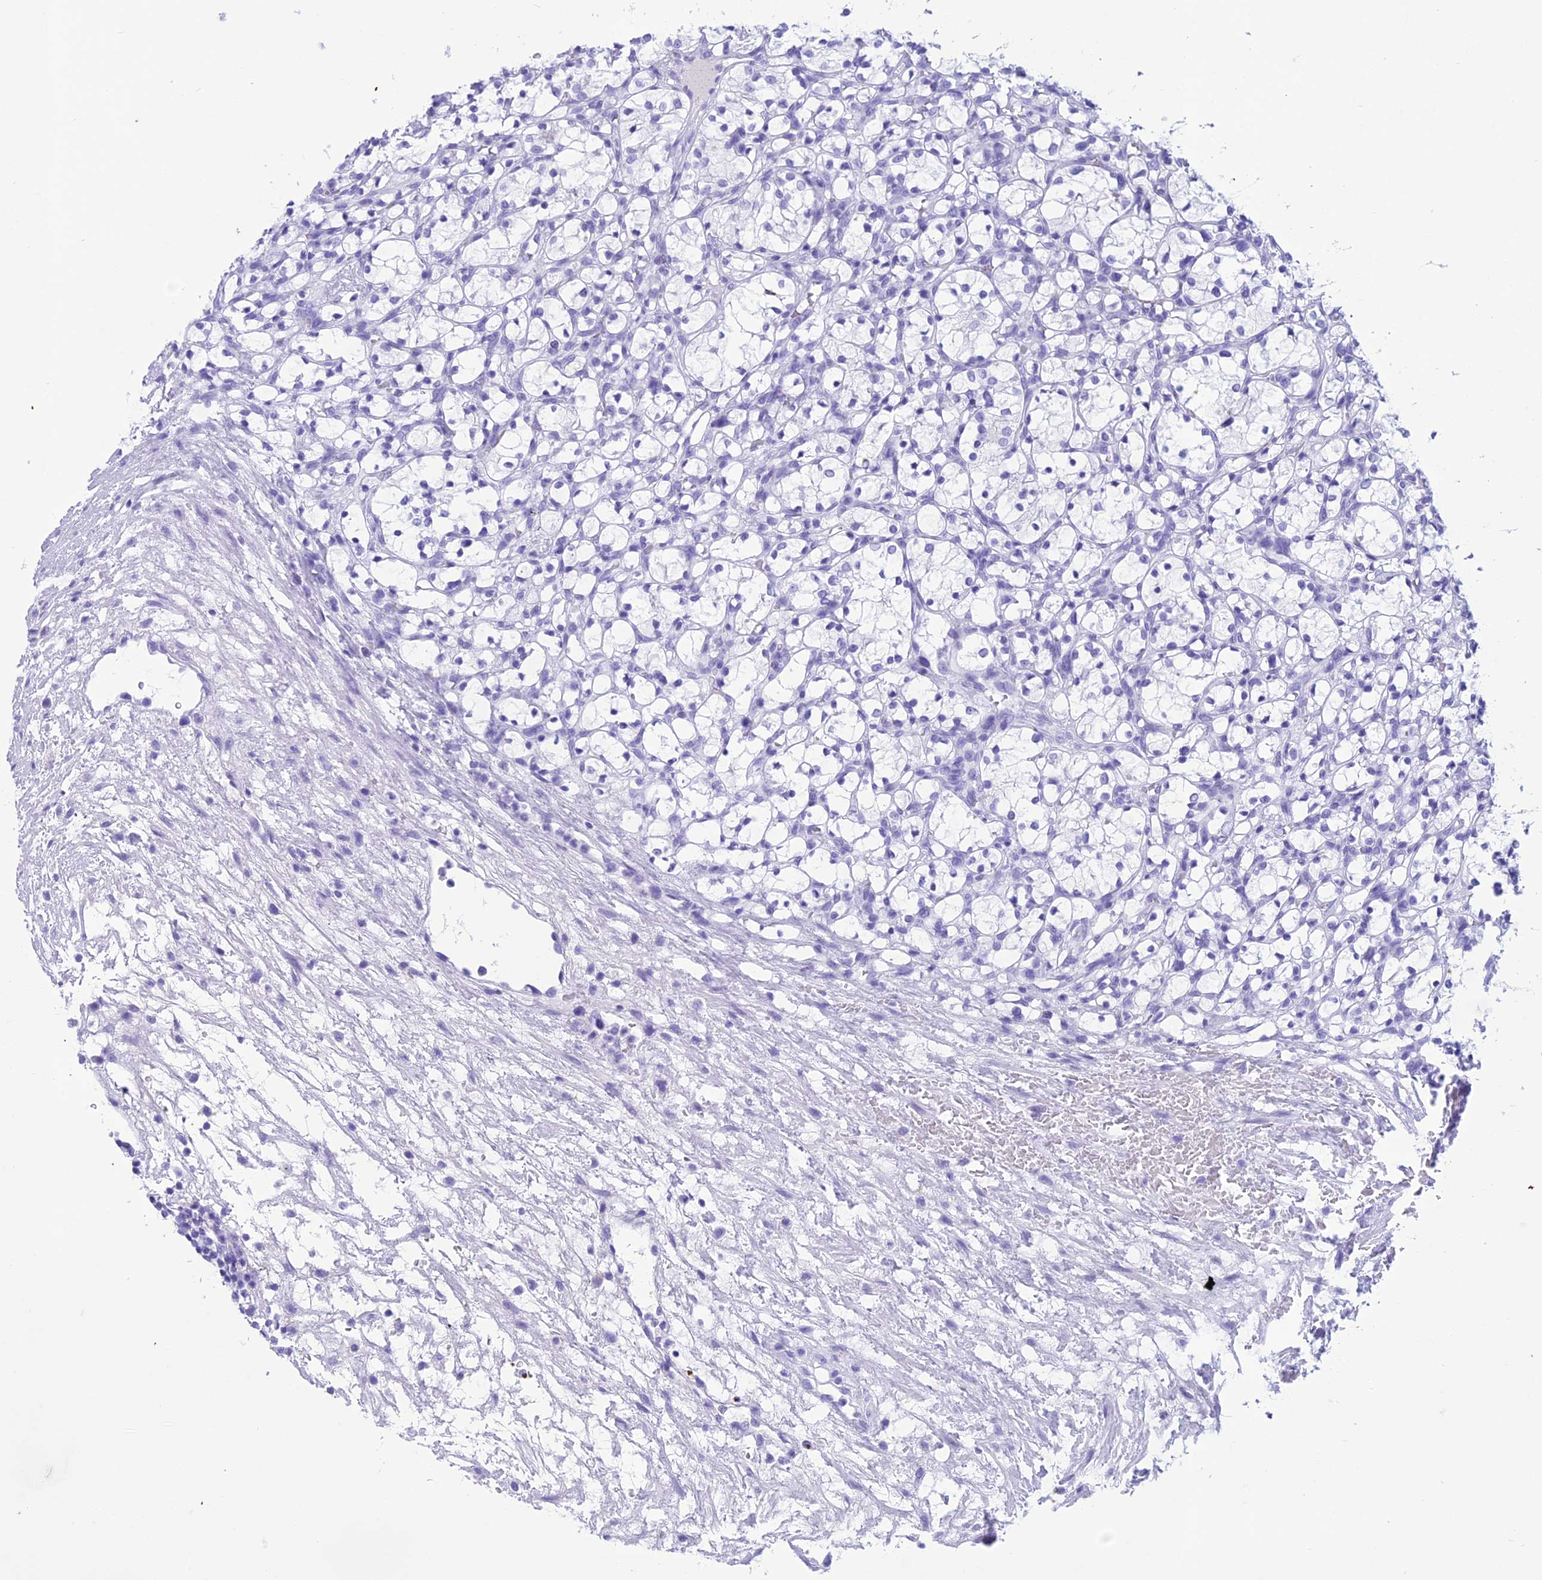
{"staining": {"intensity": "negative", "quantity": "none", "location": "none"}, "tissue": "renal cancer", "cell_type": "Tumor cells", "image_type": "cancer", "snomed": [{"axis": "morphology", "description": "Adenocarcinoma, NOS"}, {"axis": "topography", "description": "Kidney"}], "caption": "Photomicrograph shows no protein expression in tumor cells of renal cancer tissue.", "gene": "TRAM1L1", "patient": {"sex": "female", "age": 69}}